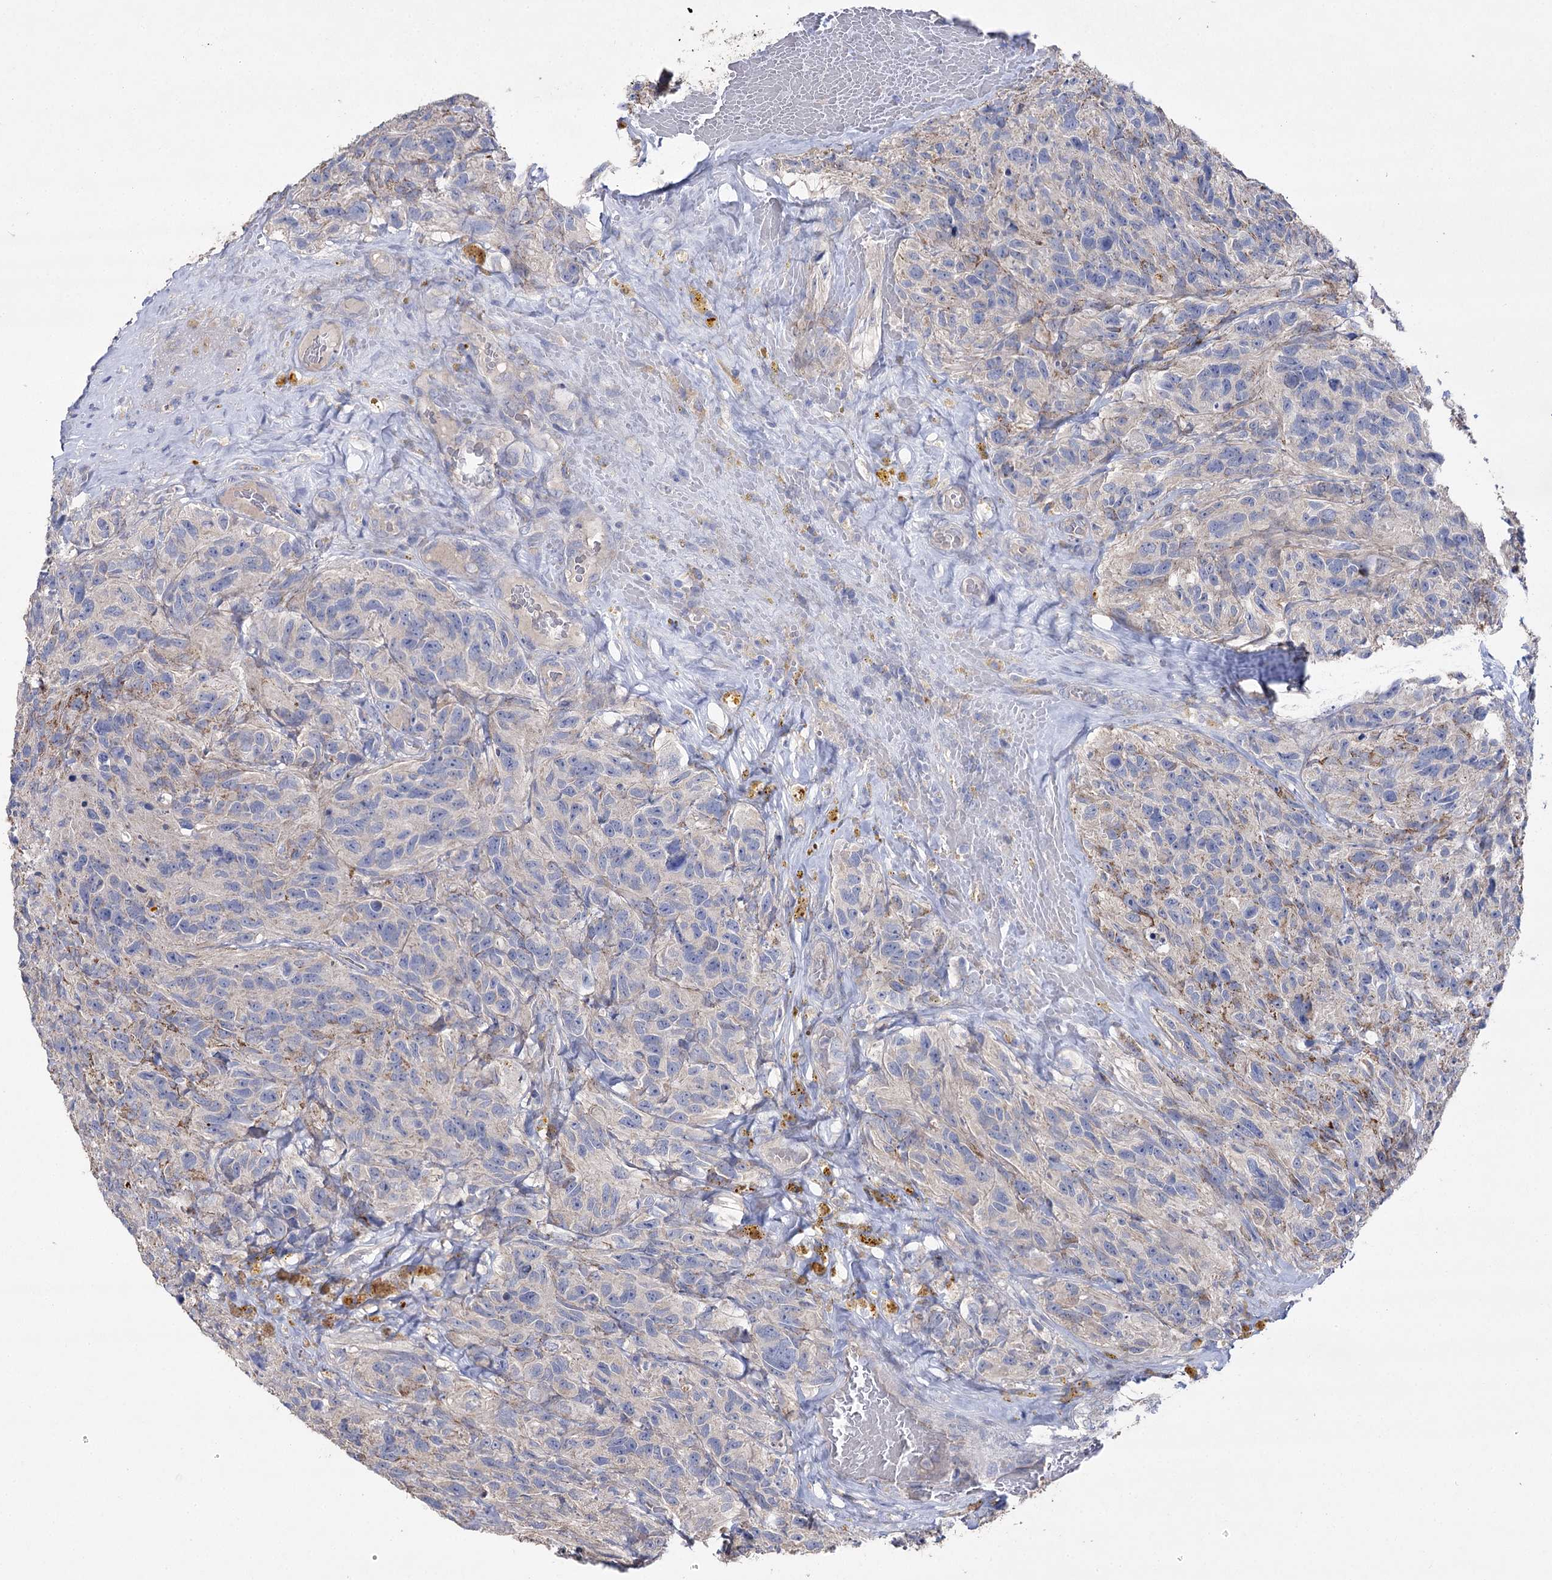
{"staining": {"intensity": "negative", "quantity": "none", "location": "none"}, "tissue": "glioma", "cell_type": "Tumor cells", "image_type": "cancer", "snomed": [{"axis": "morphology", "description": "Glioma, malignant, High grade"}, {"axis": "topography", "description": "Brain"}], "caption": "DAB immunohistochemical staining of human malignant glioma (high-grade) reveals no significant expression in tumor cells. (Immunohistochemistry (ihc), brightfield microscopy, high magnification).", "gene": "AURKC", "patient": {"sex": "male", "age": 69}}